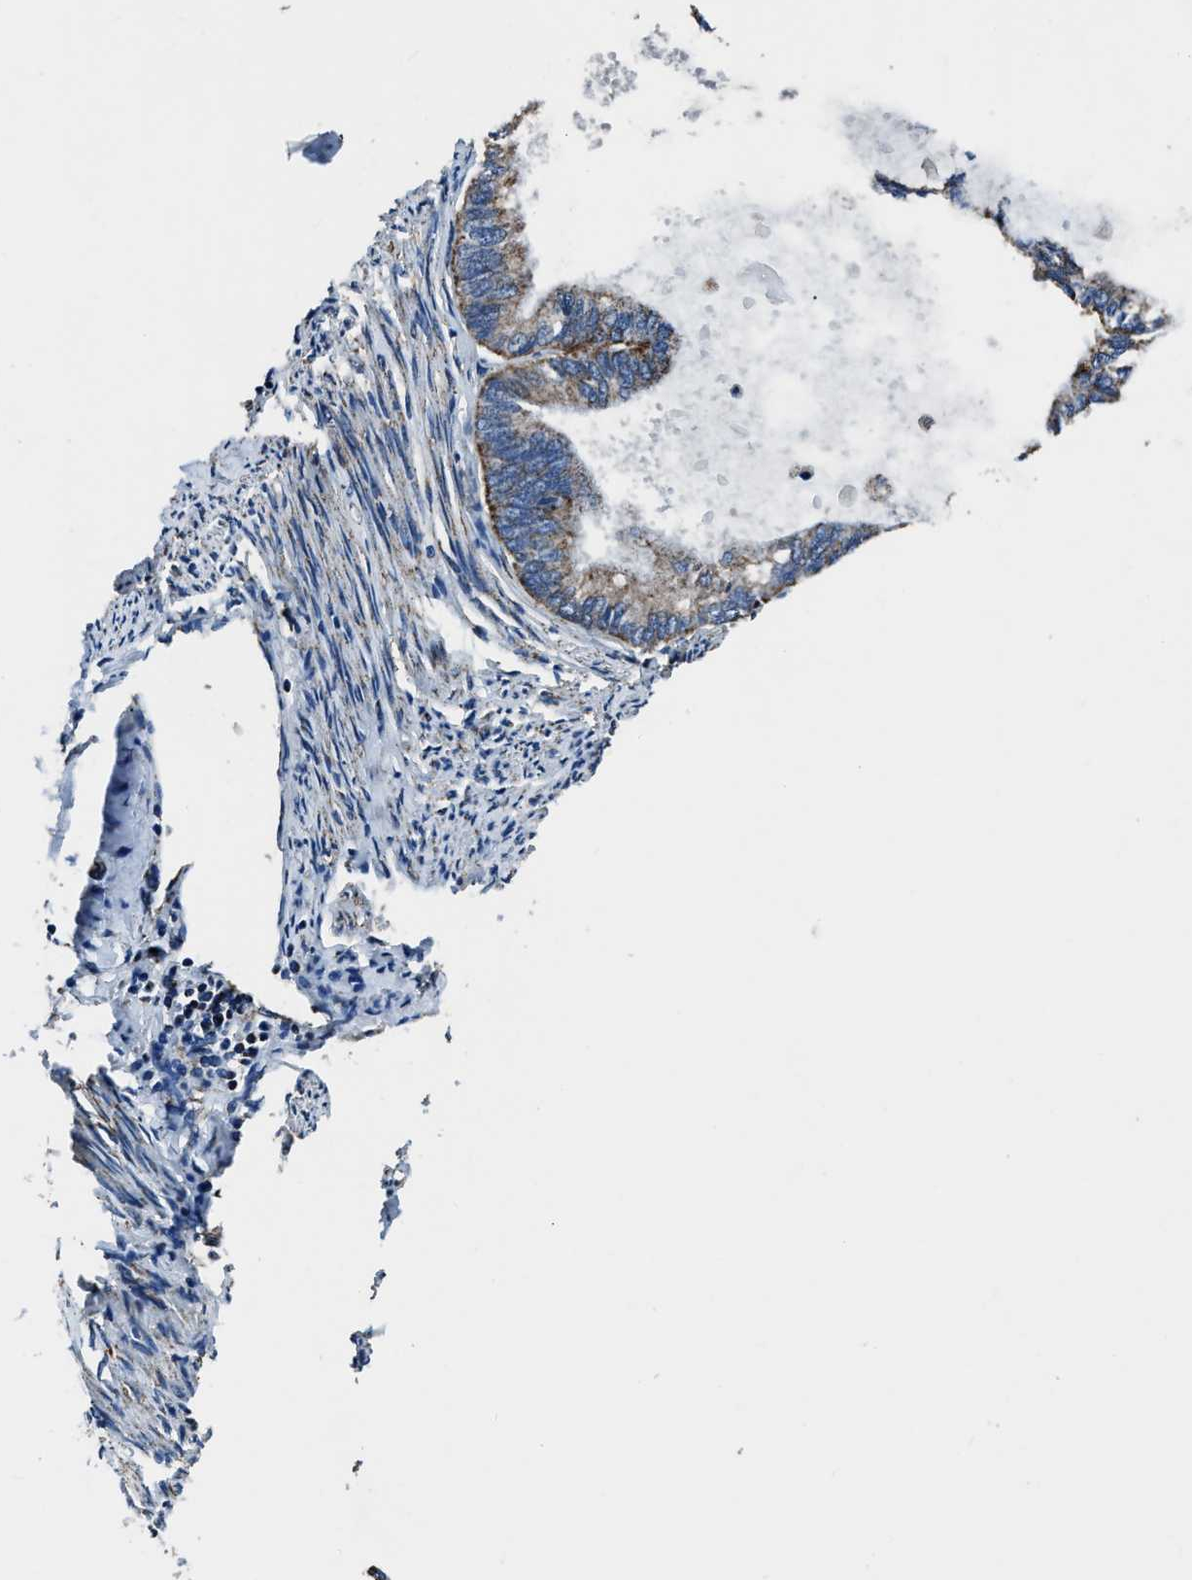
{"staining": {"intensity": "moderate", "quantity": "25%-75%", "location": "cytoplasmic/membranous"}, "tissue": "endometrial cancer", "cell_type": "Tumor cells", "image_type": "cancer", "snomed": [{"axis": "morphology", "description": "Adenocarcinoma, NOS"}, {"axis": "topography", "description": "Endometrium"}], "caption": "An image of endometrial cancer (adenocarcinoma) stained for a protein exhibits moderate cytoplasmic/membranous brown staining in tumor cells.", "gene": "OGDH", "patient": {"sex": "female", "age": 86}}